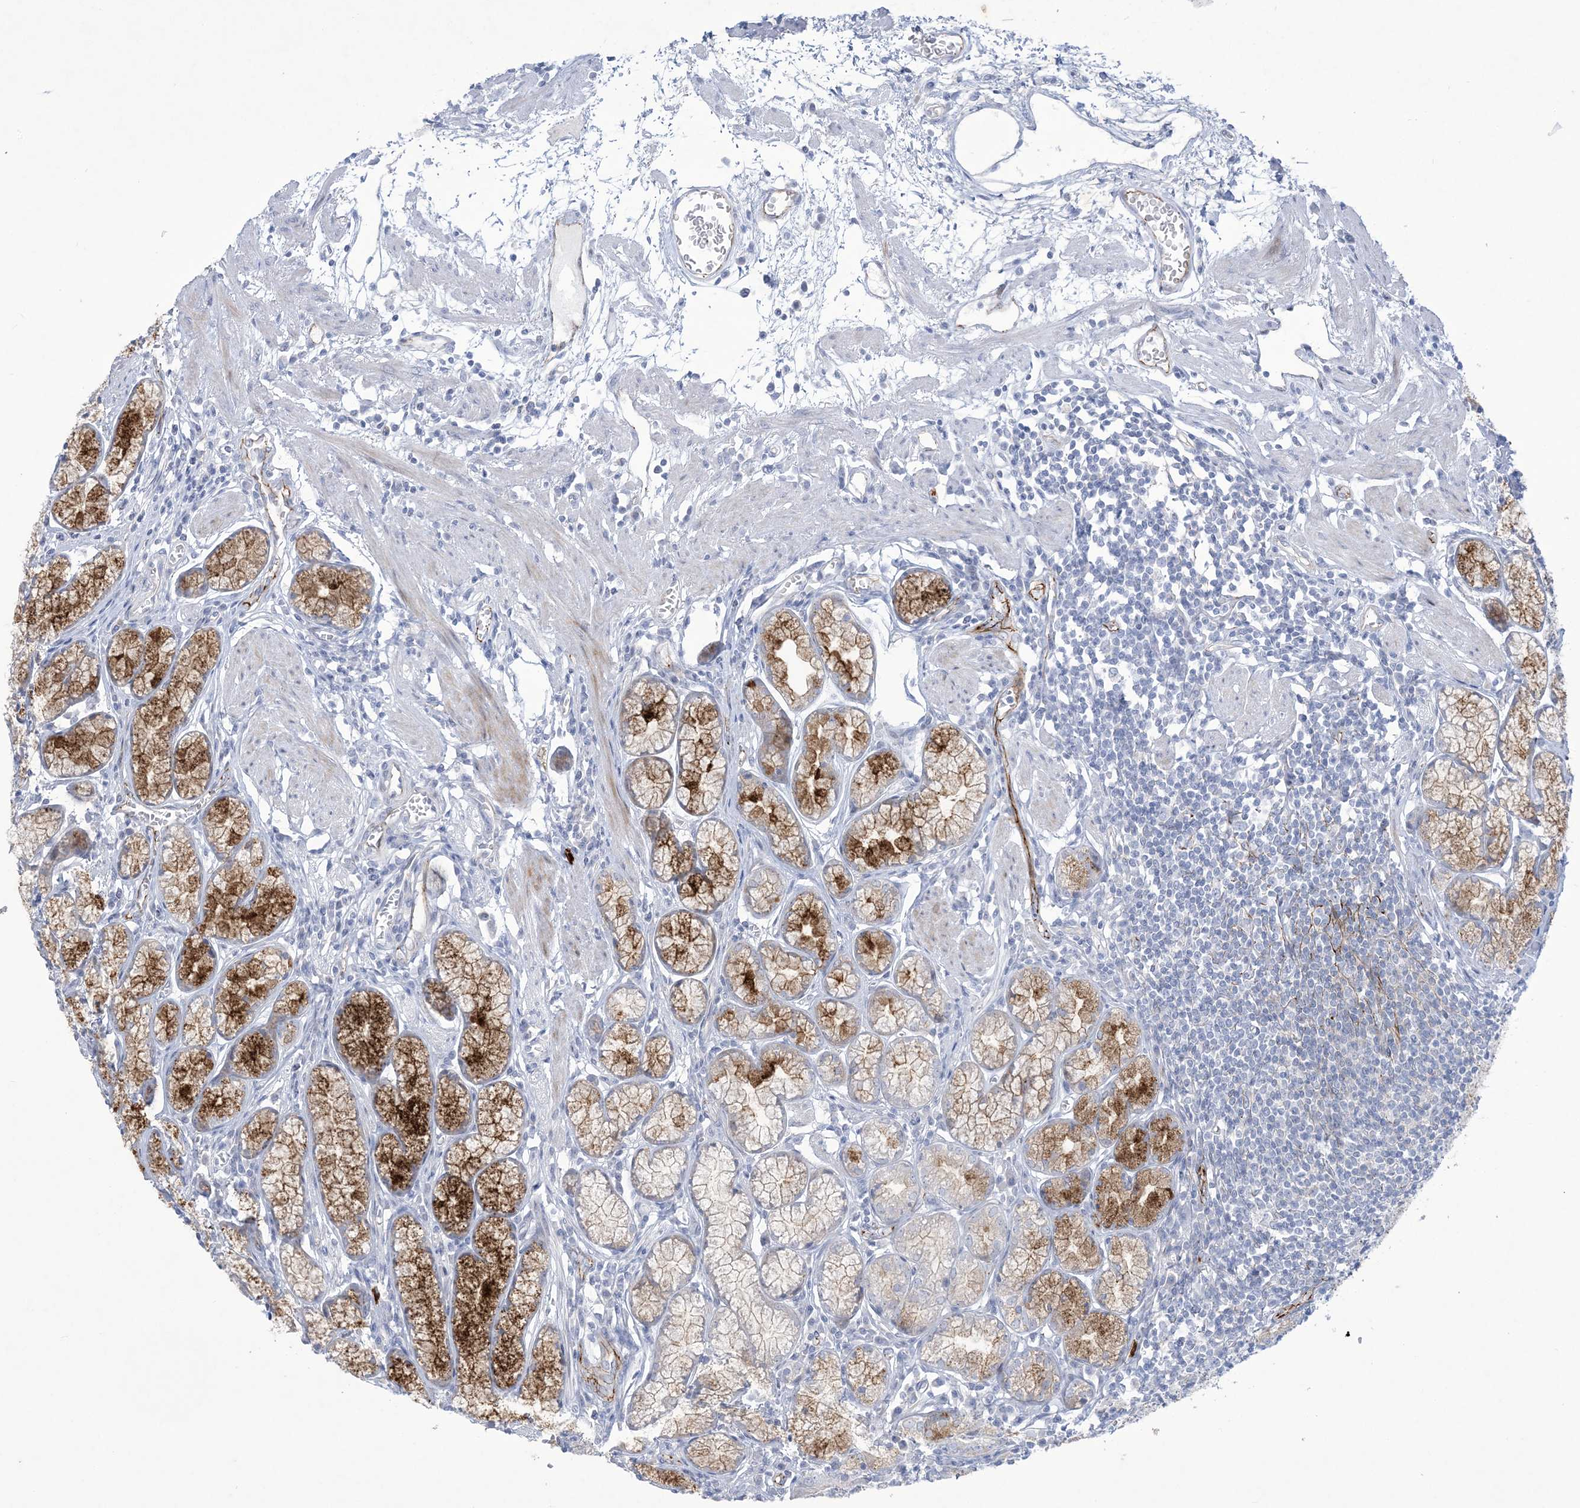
{"staining": {"intensity": "strong", "quantity": "25%-75%", "location": "cytoplasmic/membranous"}, "tissue": "stomach", "cell_type": "Glandular cells", "image_type": "normal", "snomed": [{"axis": "morphology", "description": "Normal tissue, NOS"}, {"axis": "topography", "description": "Stomach"}], "caption": "High-magnification brightfield microscopy of benign stomach stained with DAB (3,3'-diaminobenzidine) (brown) and counterstained with hematoxylin (blue). glandular cells exhibit strong cytoplasmic/membranous positivity is appreciated in about25%-75% of cells.", "gene": "B3GNT7", "patient": {"sex": "male", "age": 55}}